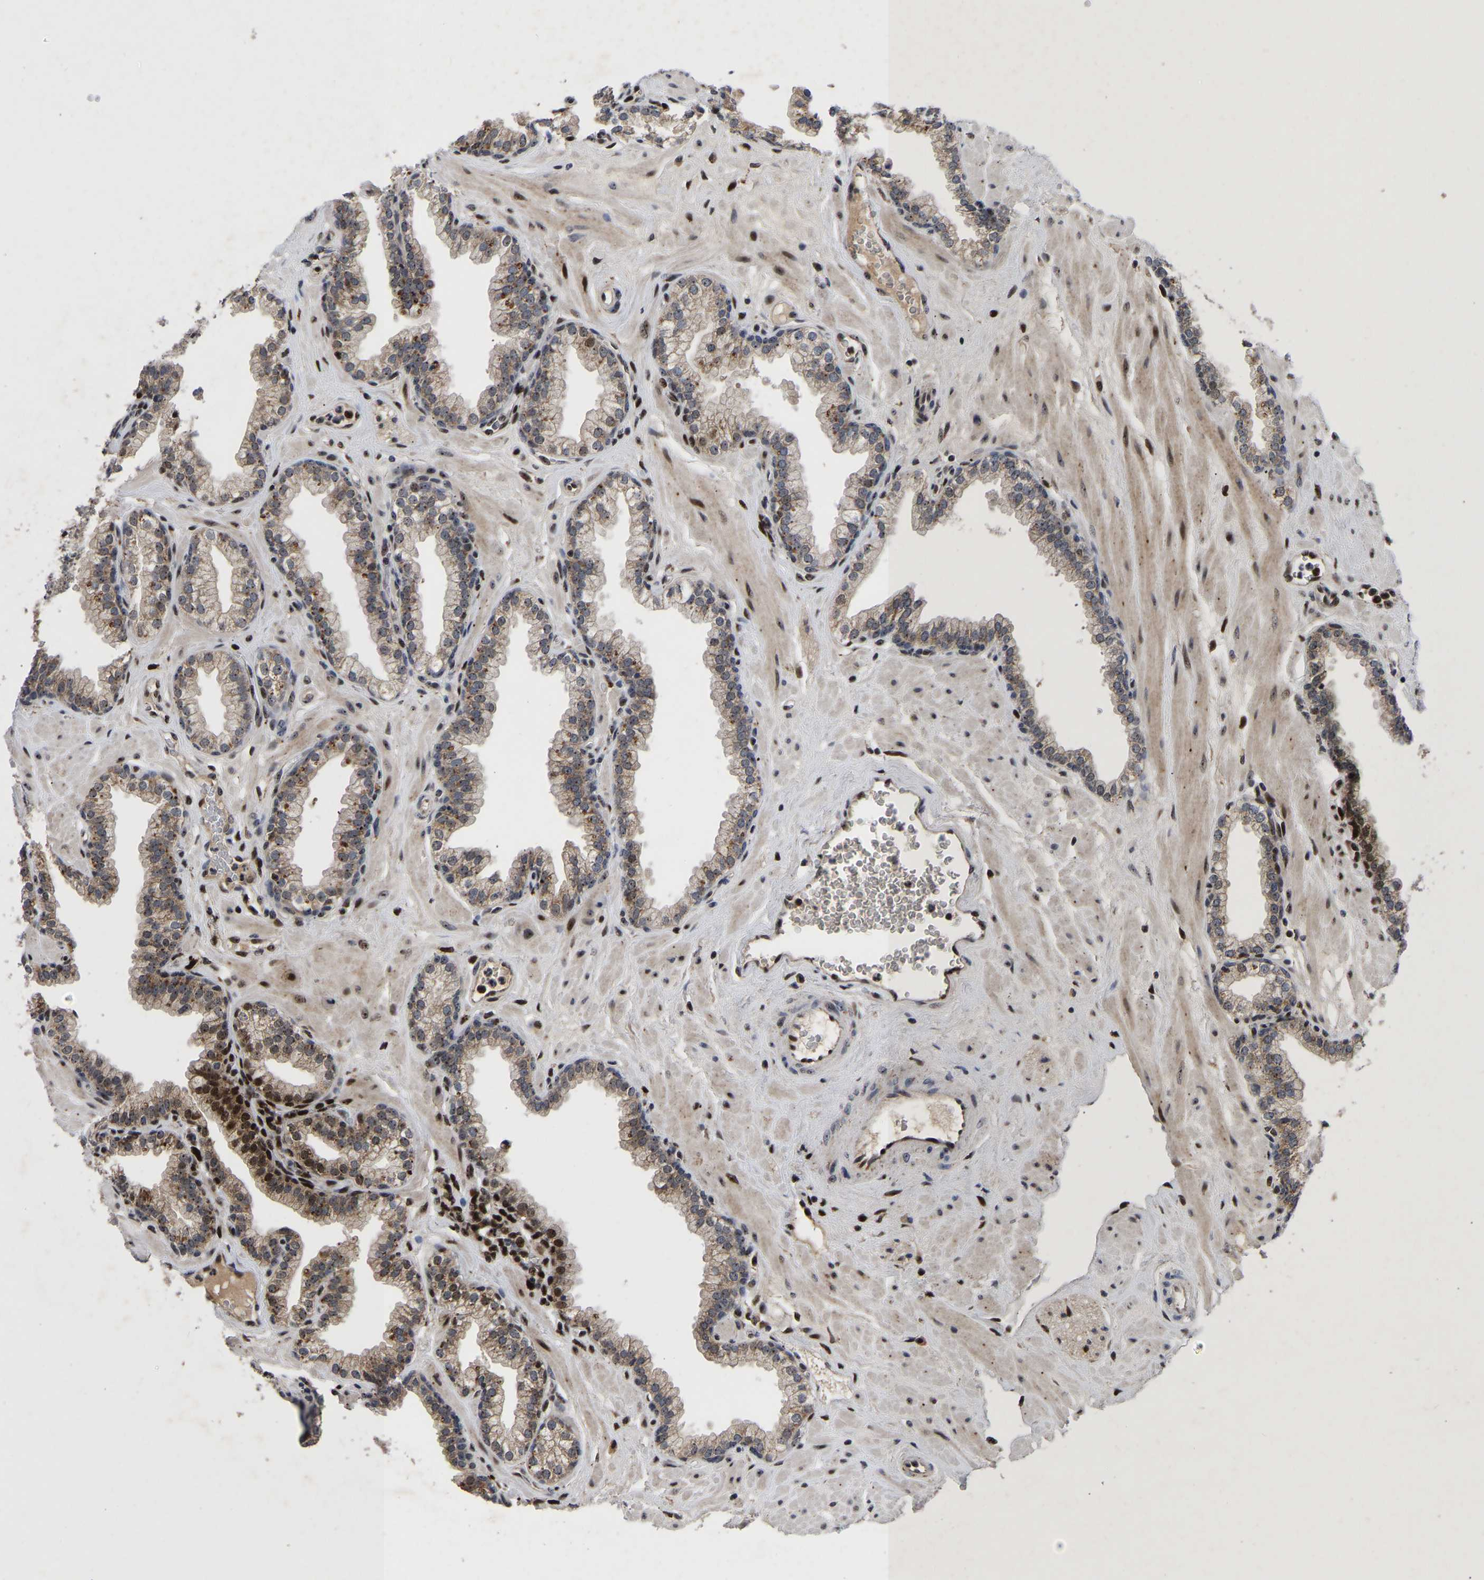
{"staining": {"intensity": "strong", "quantity": "25%-75%", "location": "cytoplasmic/membranous,nuclear"}, "tissue": "prostate", "cell_type": "Glandular cells", "image_type": "normal", "snomed": [{"axis": "morphology", "description": "Normal tissue, NOS"}, {"axis": "morphology", "description": "Urothelial carcinoma, Low grade"}, {"axis": "topography", "description": "Urinary bladder"}, {"axis": "topography", "description": "Prostate"}], "caption": "Protein staining of benign prostate demonstrates strong cytoplasmic/membranous,nuclear staining in about 25%-75% of glandular cells. The protein of interest is shown in brown color, while the nuclei are stained blue.", "gene": "JUNB", "patient": {"sex": "male", "age": 60}}